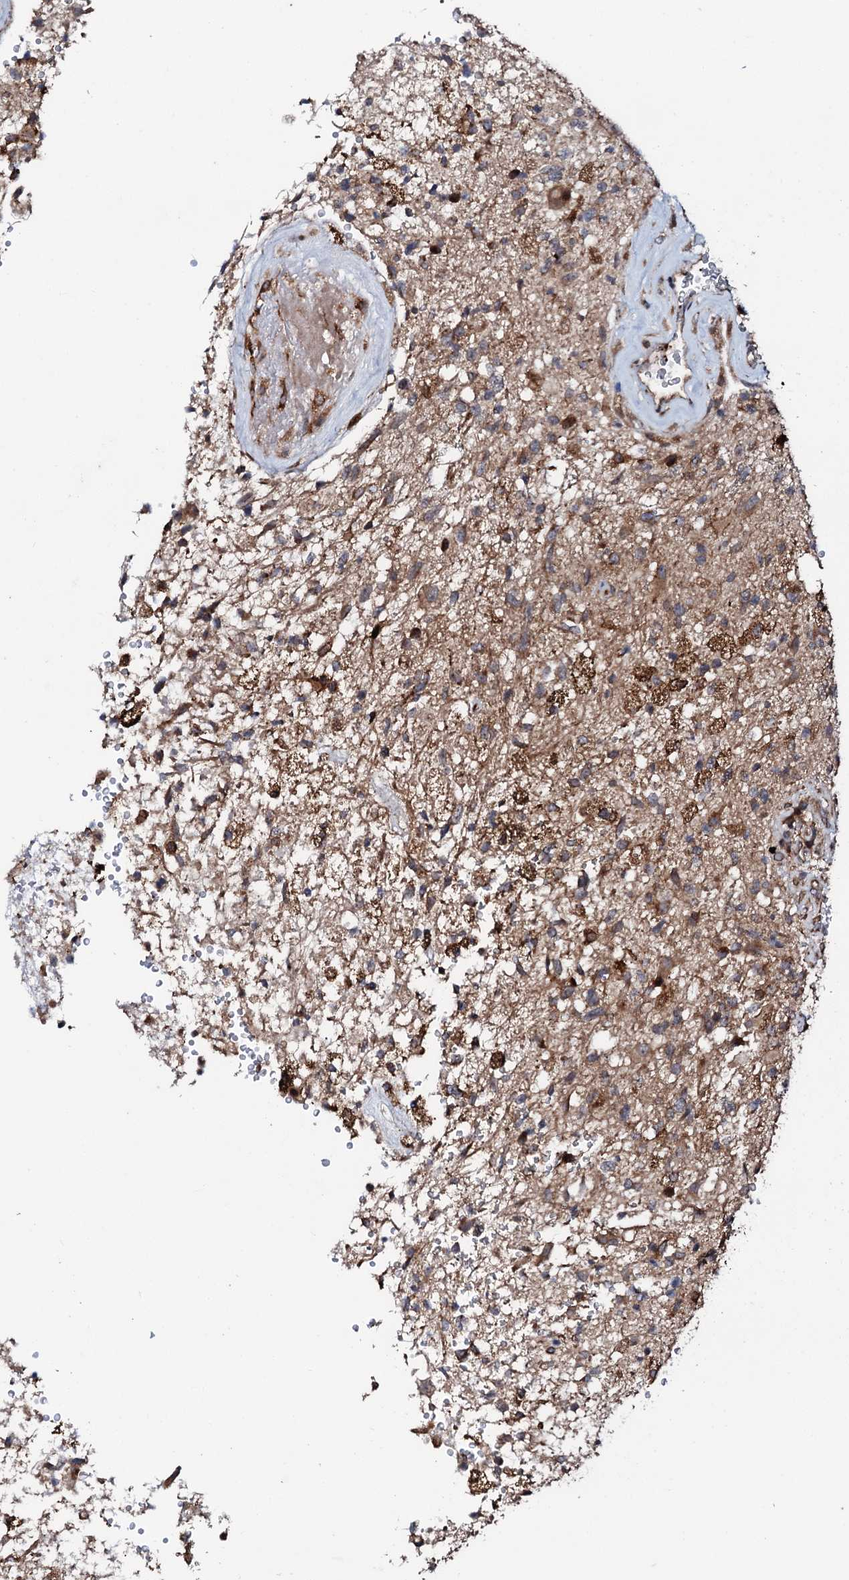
{"staining": {"intensity": "weak", "quantity": ">75%", "location": "cytoplasmic/membranous"}, "tissue": "glioma", "cell_type": "Tumor cells", "image_type": "cancer", "snomed": [{"axis": "morphology", "description": "Glioma, malignant, High grade"}, {"axis": "topography", "description": "Brain"}], "caption": "Approximately >75% of tumor cells in high-grade glioma (malignant) display weak cytoplasmic/membranous protein staining as visualized by brown immunohistochemical staining.", "gene": "SDHAF2", "patient": {"sex": "male", "age": 56}}